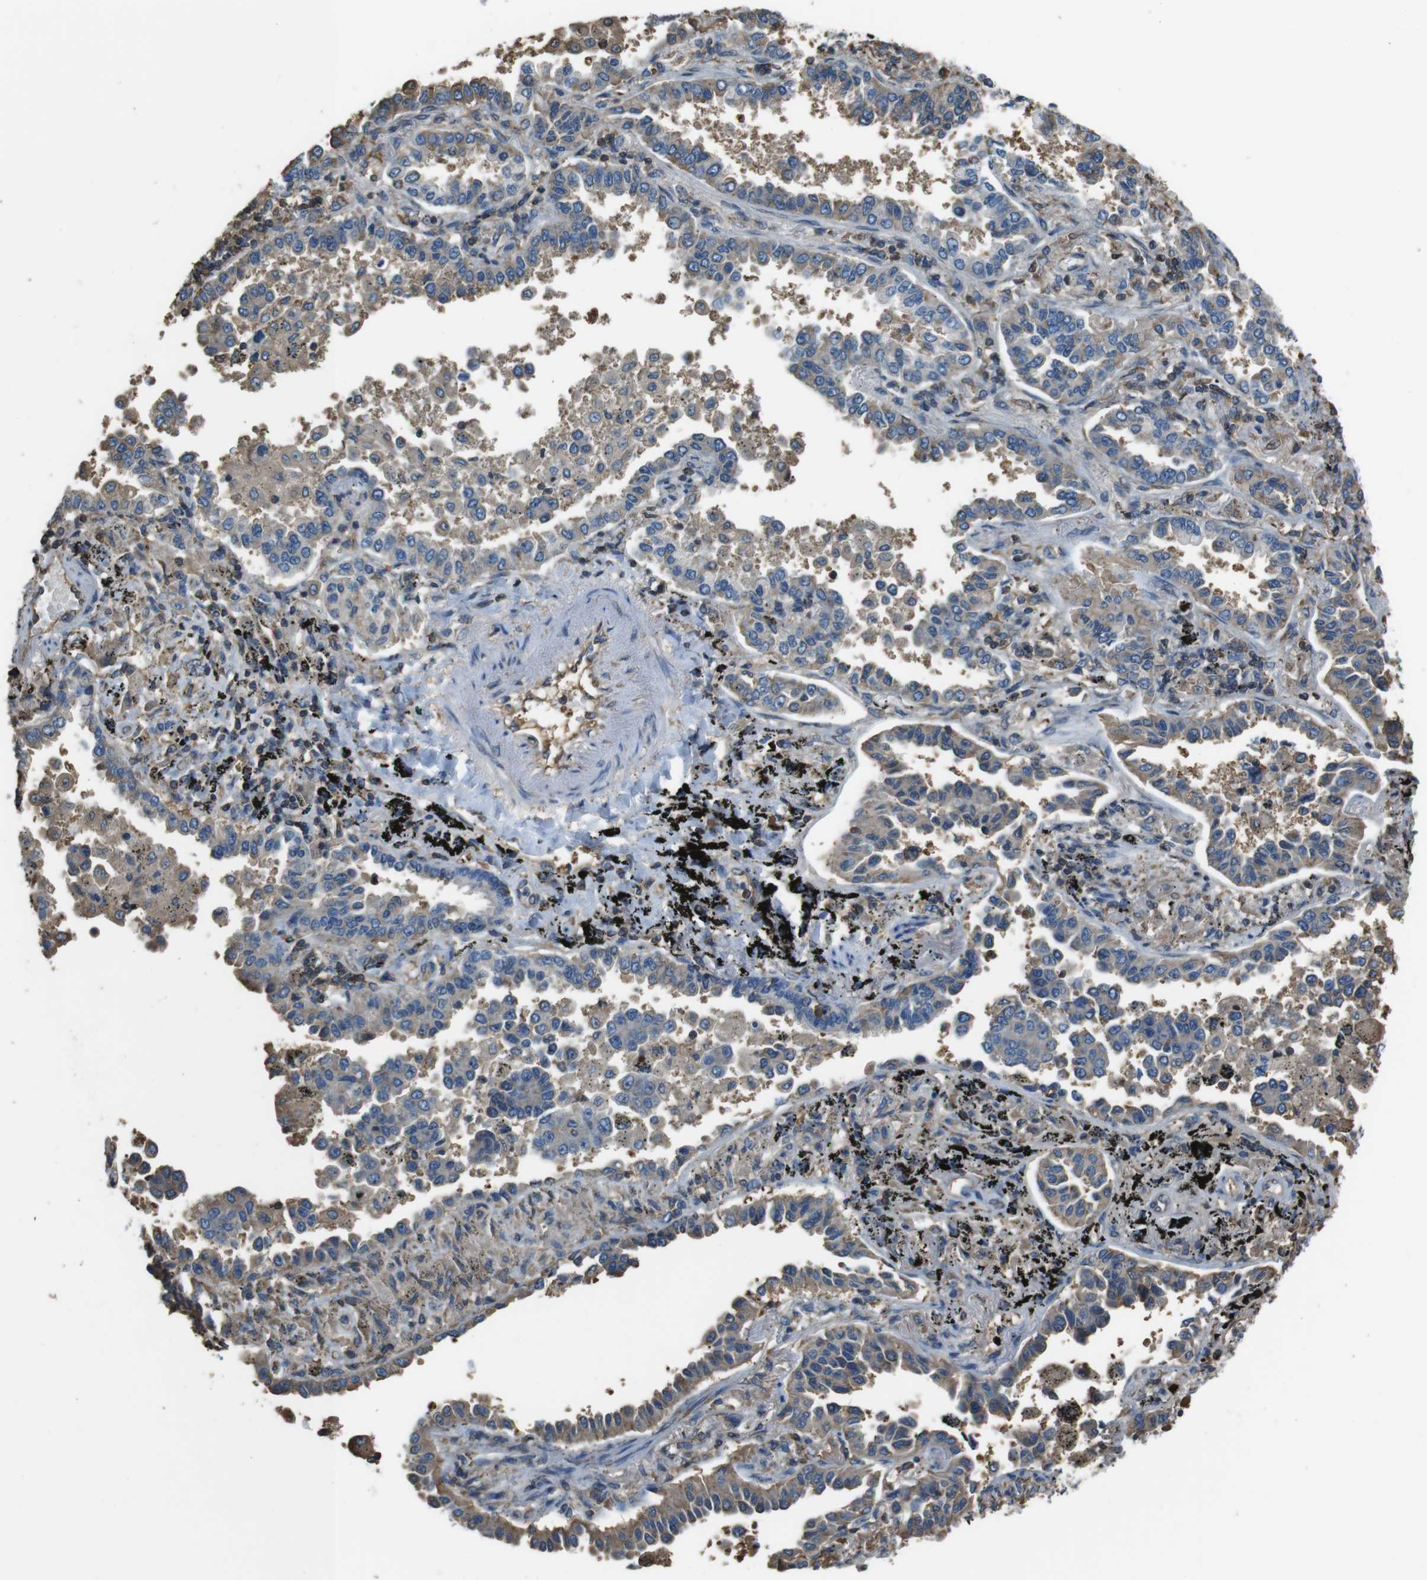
{"staining": {"intensity": "weak", "quantity": "25%-75%", "location": "cytoplasmic/membranous"}, "tissue": "lung cancer", "cell_type": "Tumor cells", "image_type": "cancer", "snomed": [{"axis": "morphology", "description": "Normal tissue, NOS"}, {"axis": "morphology", "description": "Adenocarcinoma, NOS"}, {"axis": "topography", "description": "Lung"}], "caption": "The micrograph reveals immunohistochemical staining of lung cancer (adenocarcinoma). There is weak cytoplasmic/membranous staining is seen in about 25%-75% of tumor cells. (IHC, brightfield microscopy, high magnification).", "gene": "FCAR", "patient": {"sex": "male", "age": 59}}